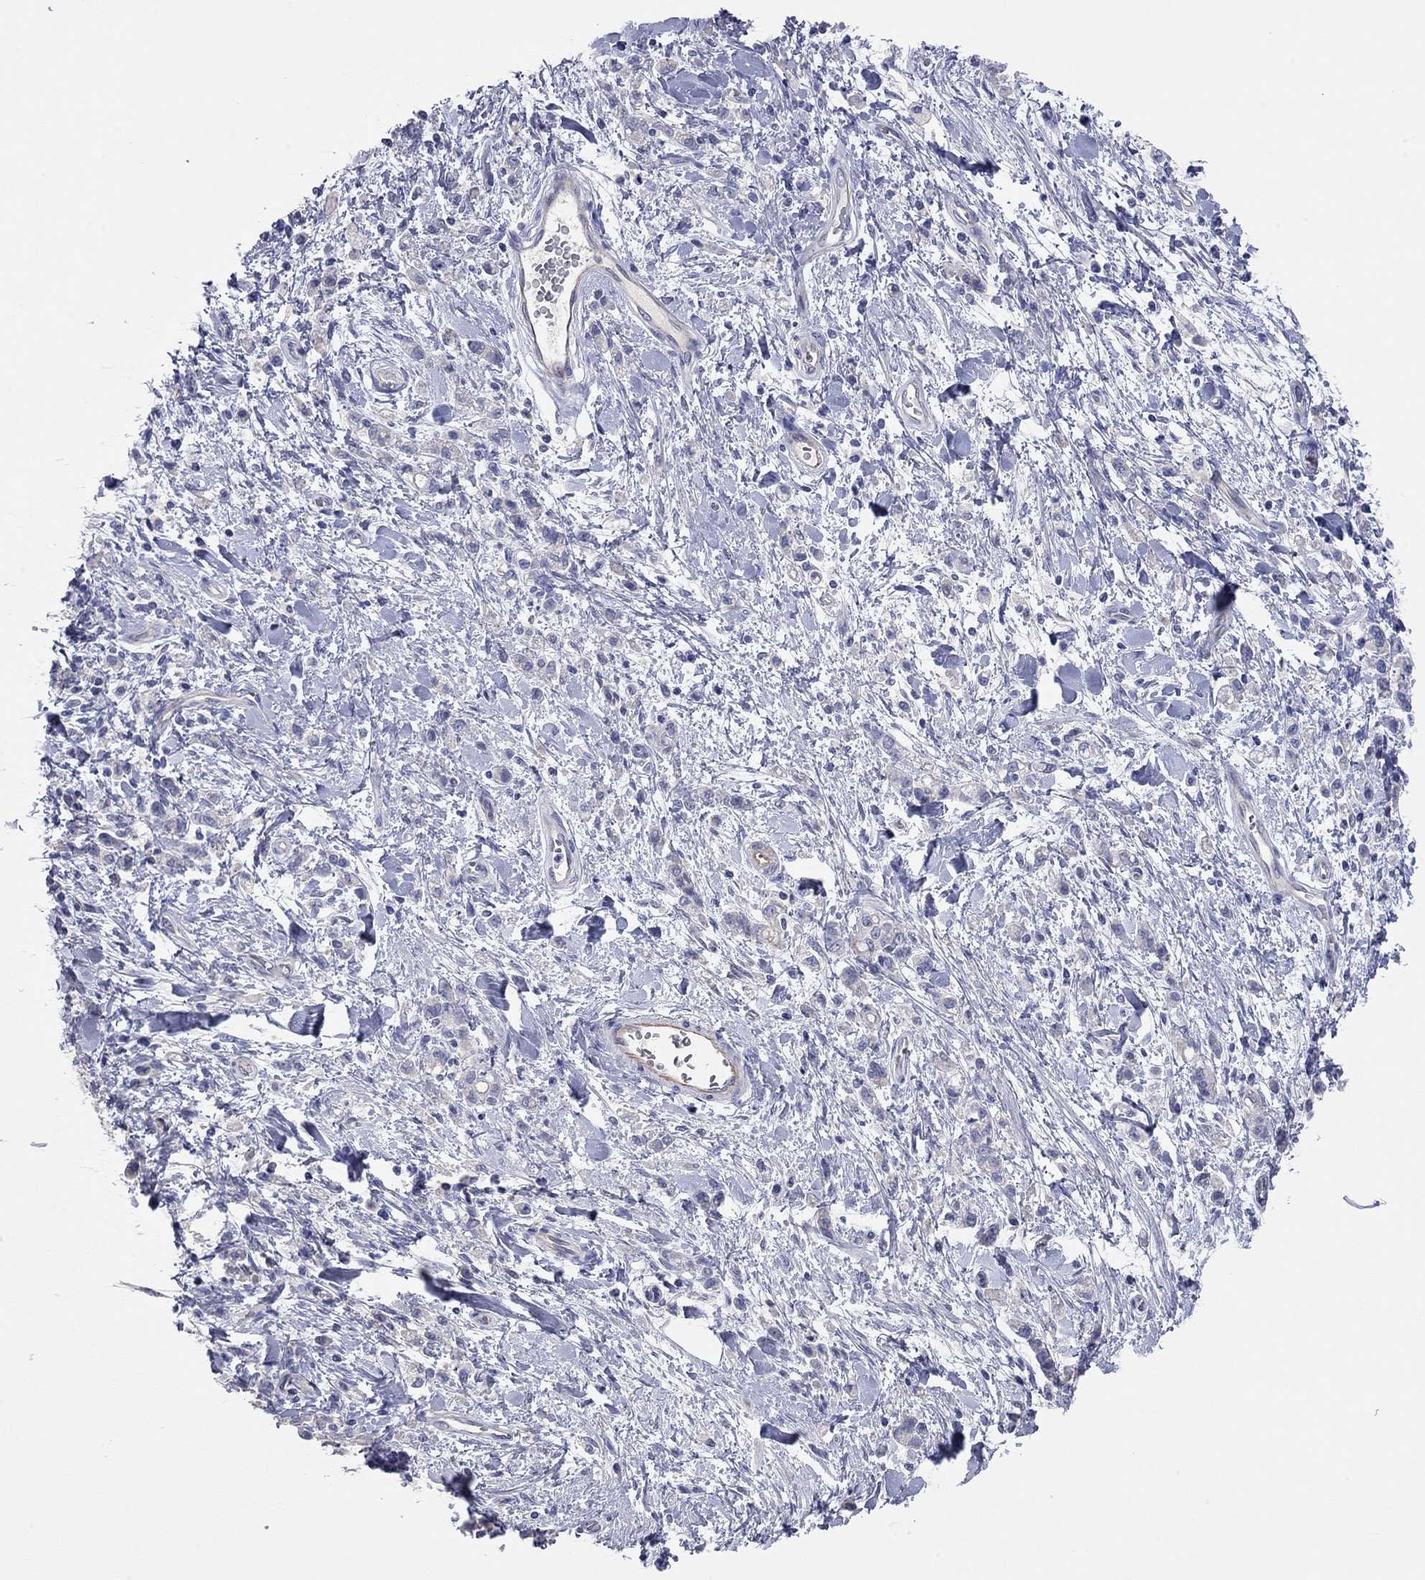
{"staining": {"intensity": "negative", "quantity": "none", "location": "none"}, "tissue": "stomach cancer", "cell_type": "Tumor cells", "image_type": "cancer", "snomed": [{"axis": "morphology", "description": "Adenocarcinoma, NOS"}, {"axis": "topography", "description": "Stomach"}], "caption": "Protein analysis of adenocarcinoma (stomach) reveals no significant expression in tumor cells.", "gene": "KCNB1", "patient": {"sex": "male", "age": 77}}